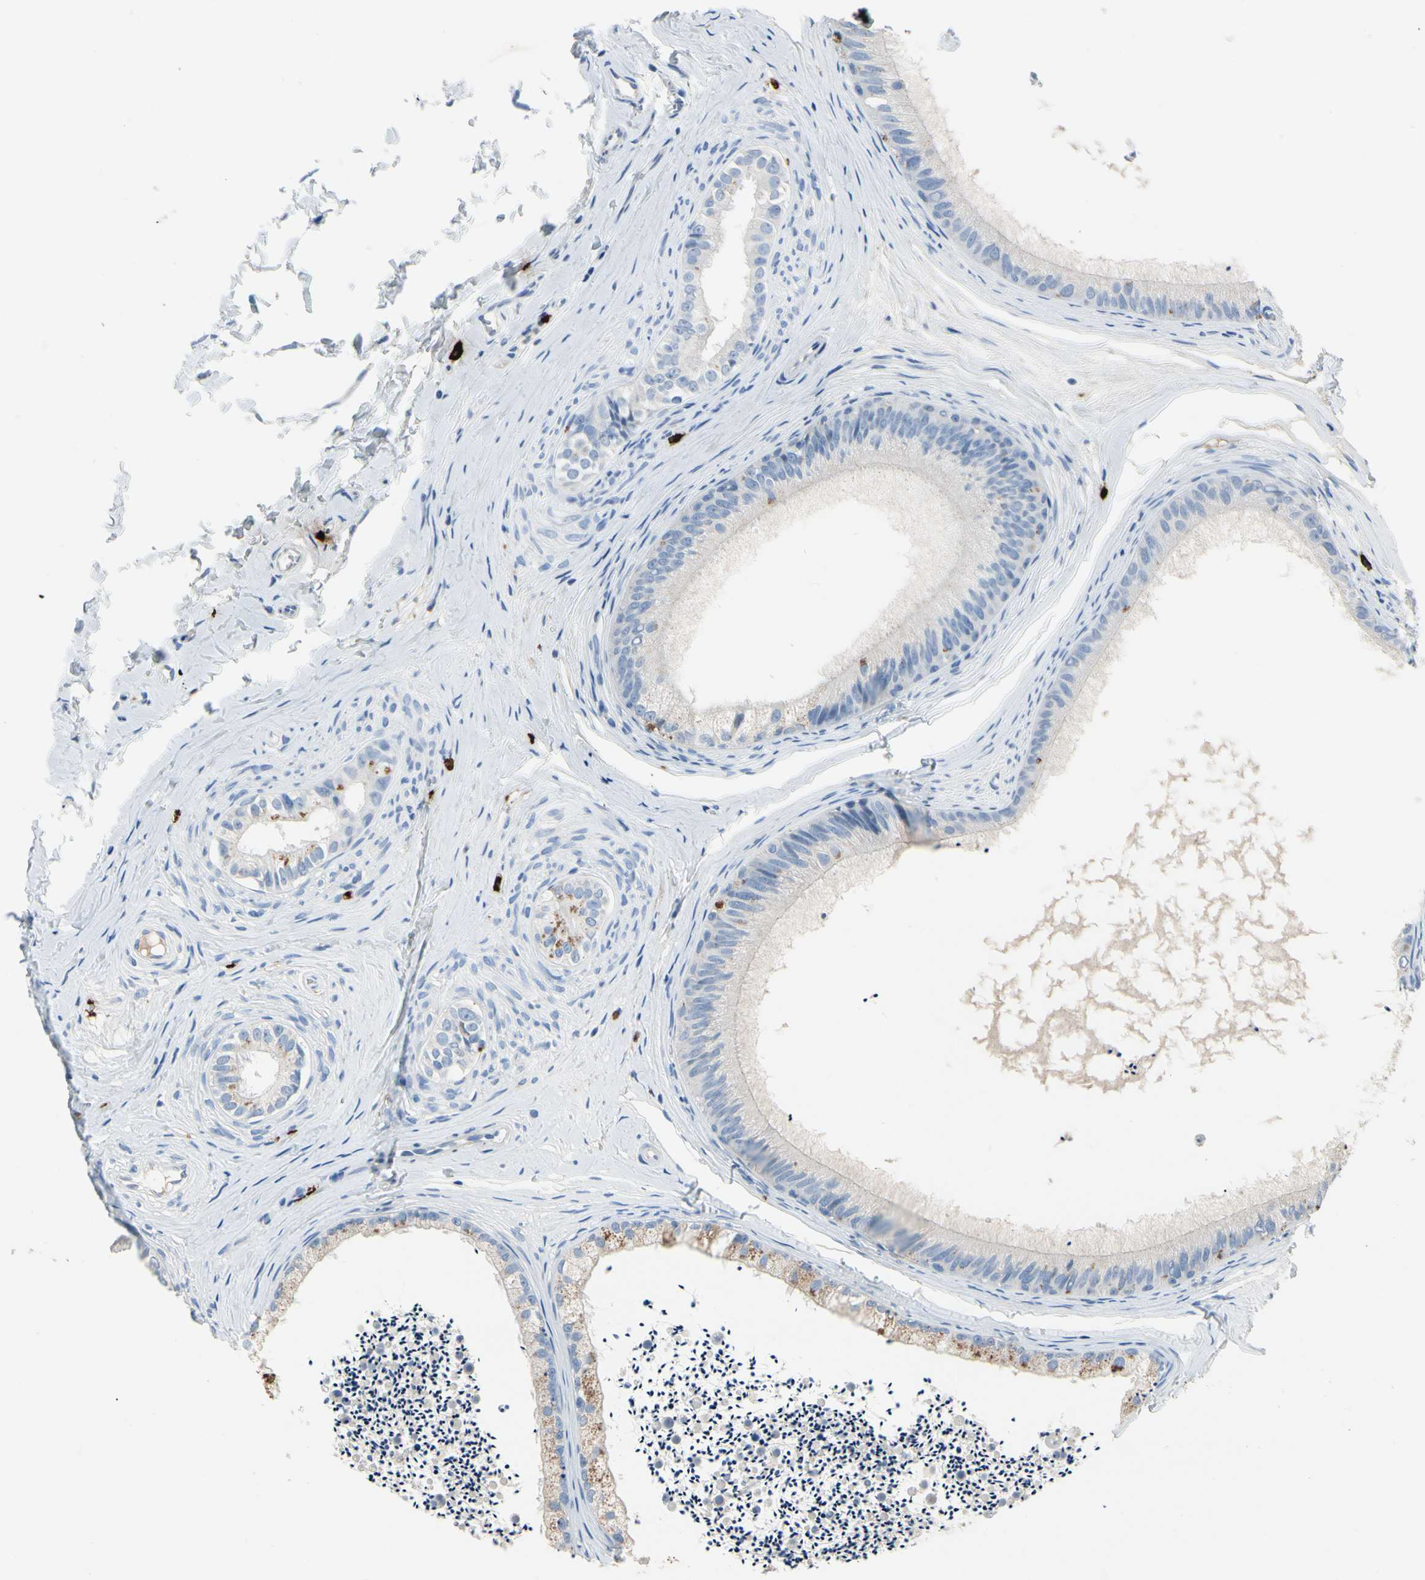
{"staining": {"intensity": "moderate", "quantity": "25%-75%", "location": "cytoplasmic/membranous"}, "tissue": "epididymis", "cell_type": "Glandular cells", "image_type": "normal", "snomed": [{"axis": "morphology", "description": "Normal tissue, NOS"}, {"axis": "topography", "description": "Epididymis"}], "caption": "This histopathology image shows unremarkable epididymis stained with immunohistochemistry (IHC) to label a protein in brown. The cytoplasmic/membranous of glandular cells show moderate positivity for the protein. Nuclei are counter-stained blue.", "gene": "CPA3", "patient": {"sex": "male", "age": 56}}